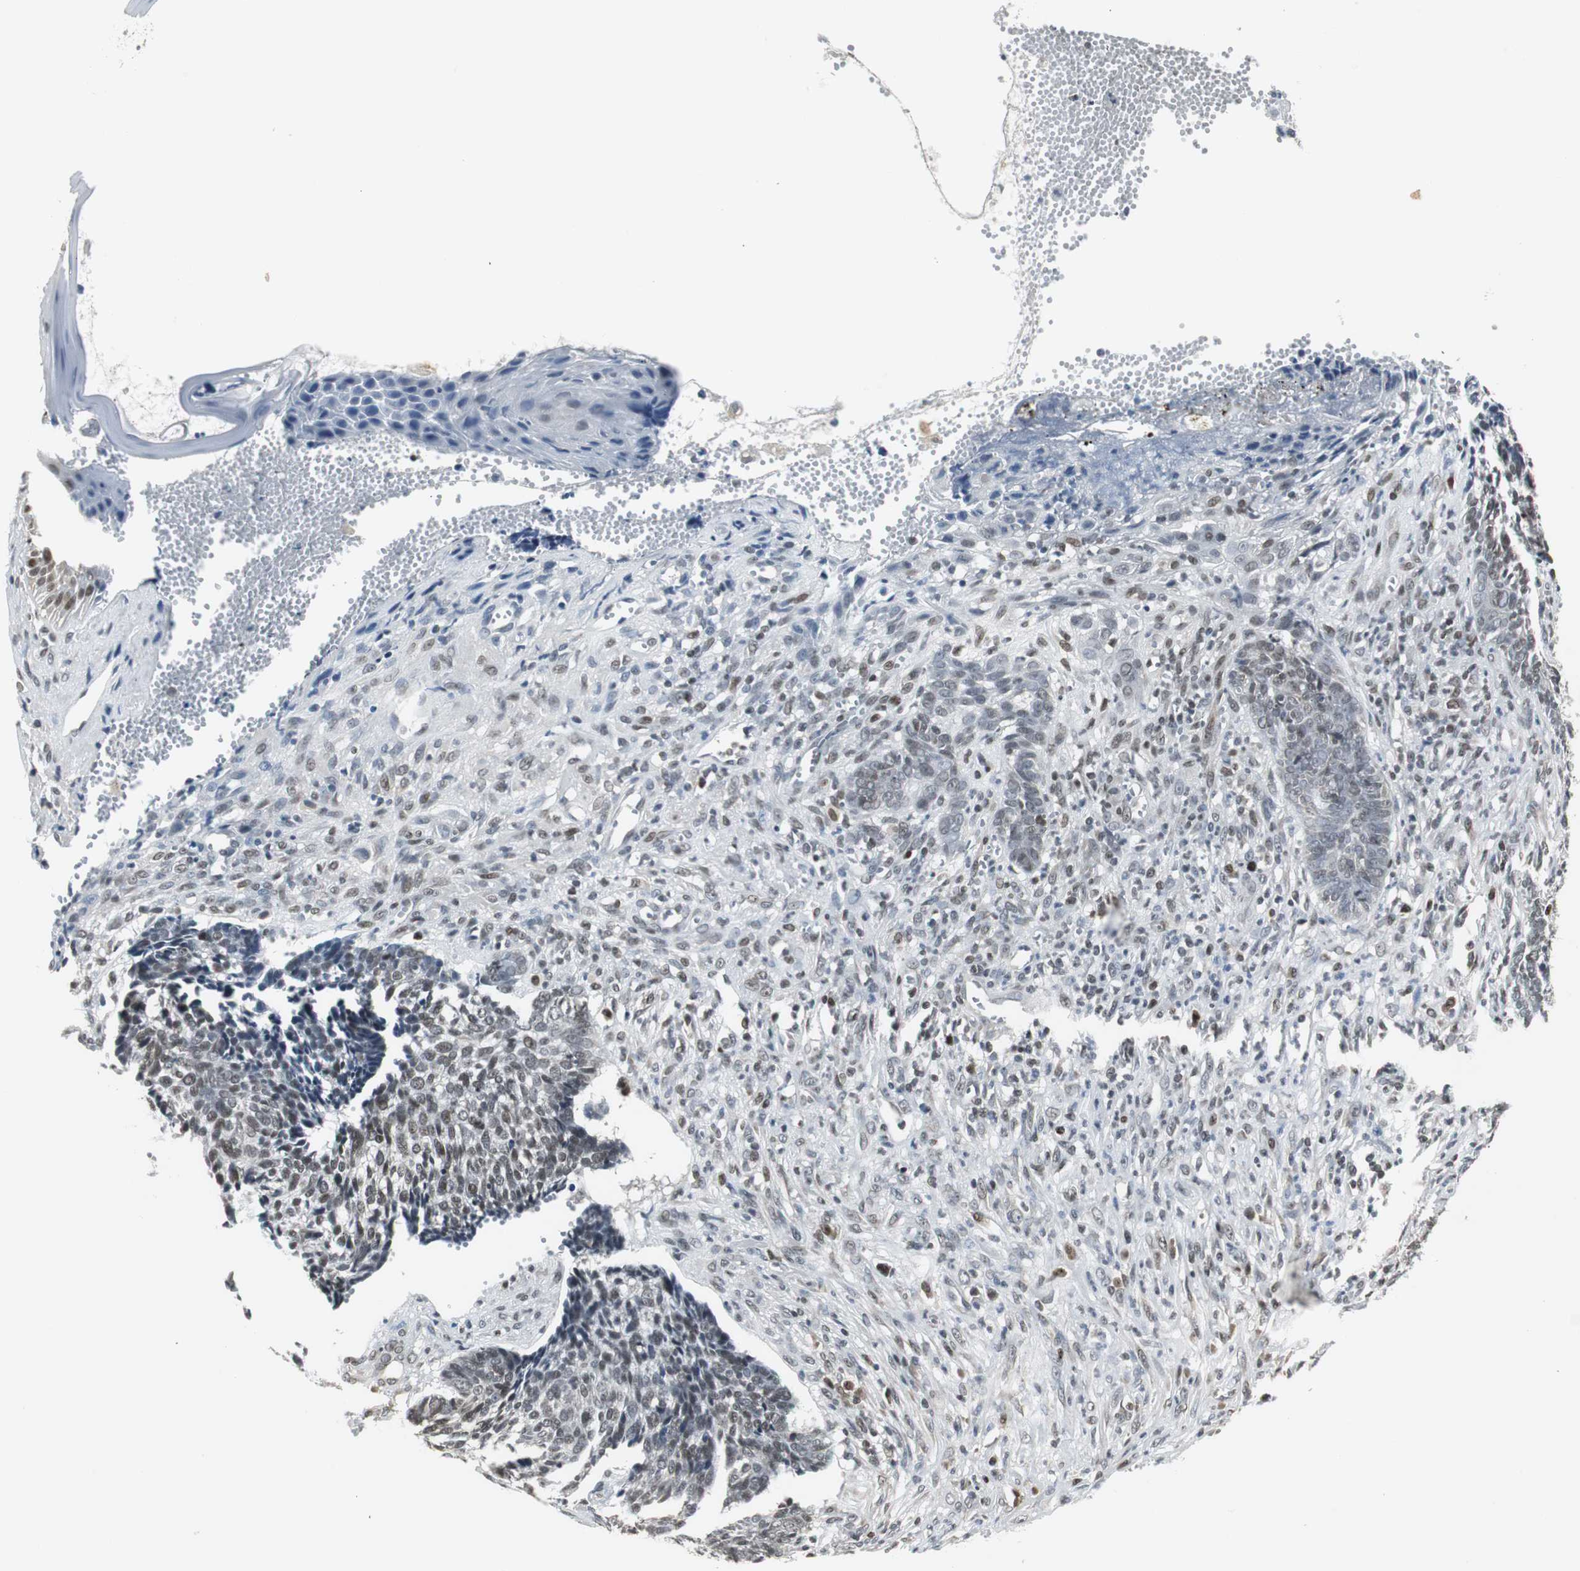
{"staining": {"intensity": "weak", "quantity": "25%-75%", "location": "nuclear"}, "tissue": "skin cancer", "cell_type": "Tumor cells", "image_type": "cancer", "snomed": [{"axis": "morphology", "description": "Basal cell carcinoma"}, {"axis": "topography", "description": "Skin"}], "caption": "Protein expression by IHC reveals weak nuclear staining in approximately 25%-75% of tumor cells in skin basal cell carcinoma.", "gene": "MPG", "patient": {"sex": "male", "age": 84}}